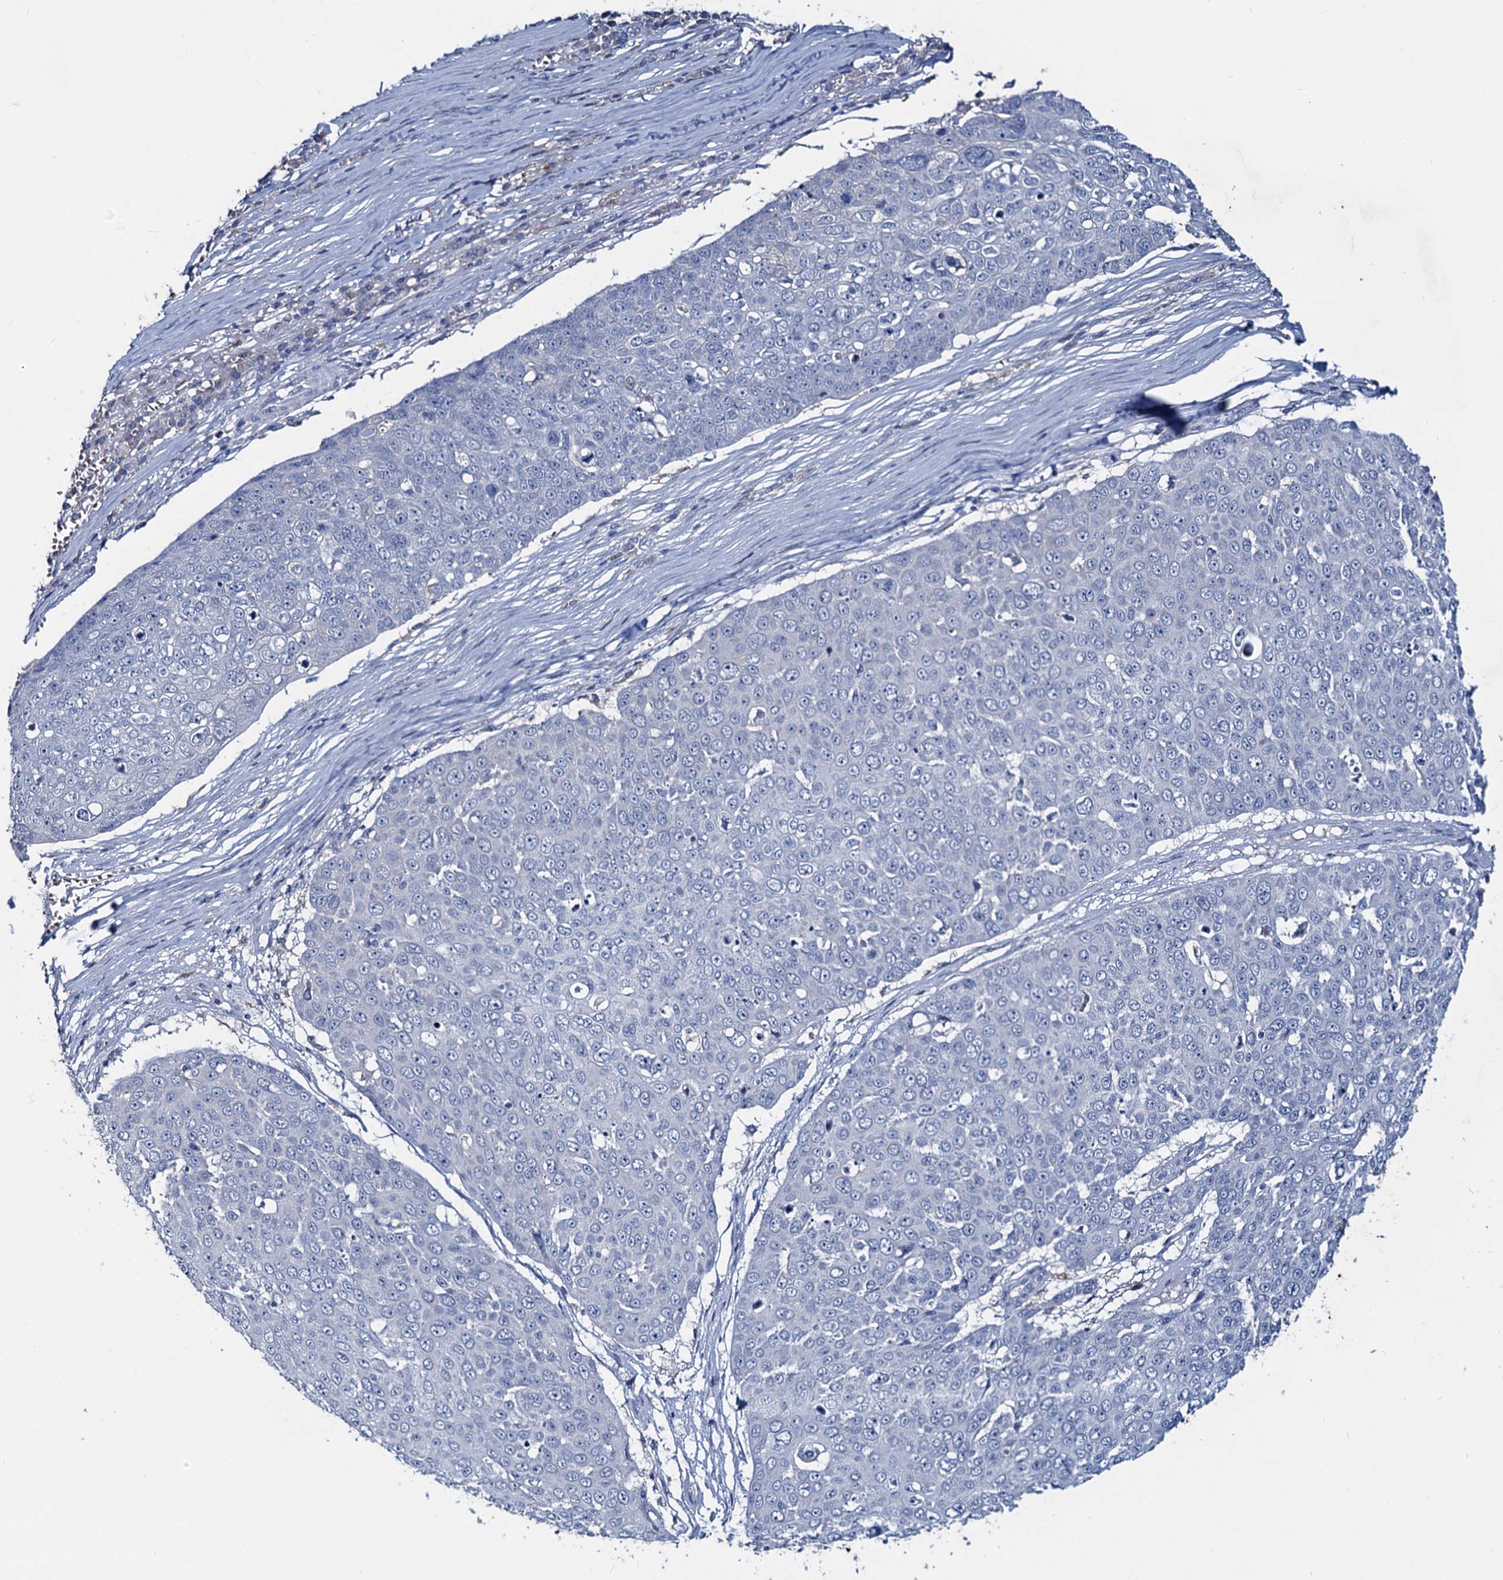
{"staining": {"intensity": "negative", "quantity": "none", "location": "none"}, "tissue": "skin cancer", "cell_type": "Tumor cells", "image_type": "cancer", "snomed": [{"axis": "morphology", "description": "Squamous cell carcinoma, NOS"}, {"axis": "topography", "description": "Skin"}], "caption": "Immunohistochemistry (IHC) image of neoplastic tissue: skin cancer stained with DAB demonstrates no significant protein expression in tumor cells.", "gene": "RTKN2", "patient": {"sex": "male", "age": 71}}